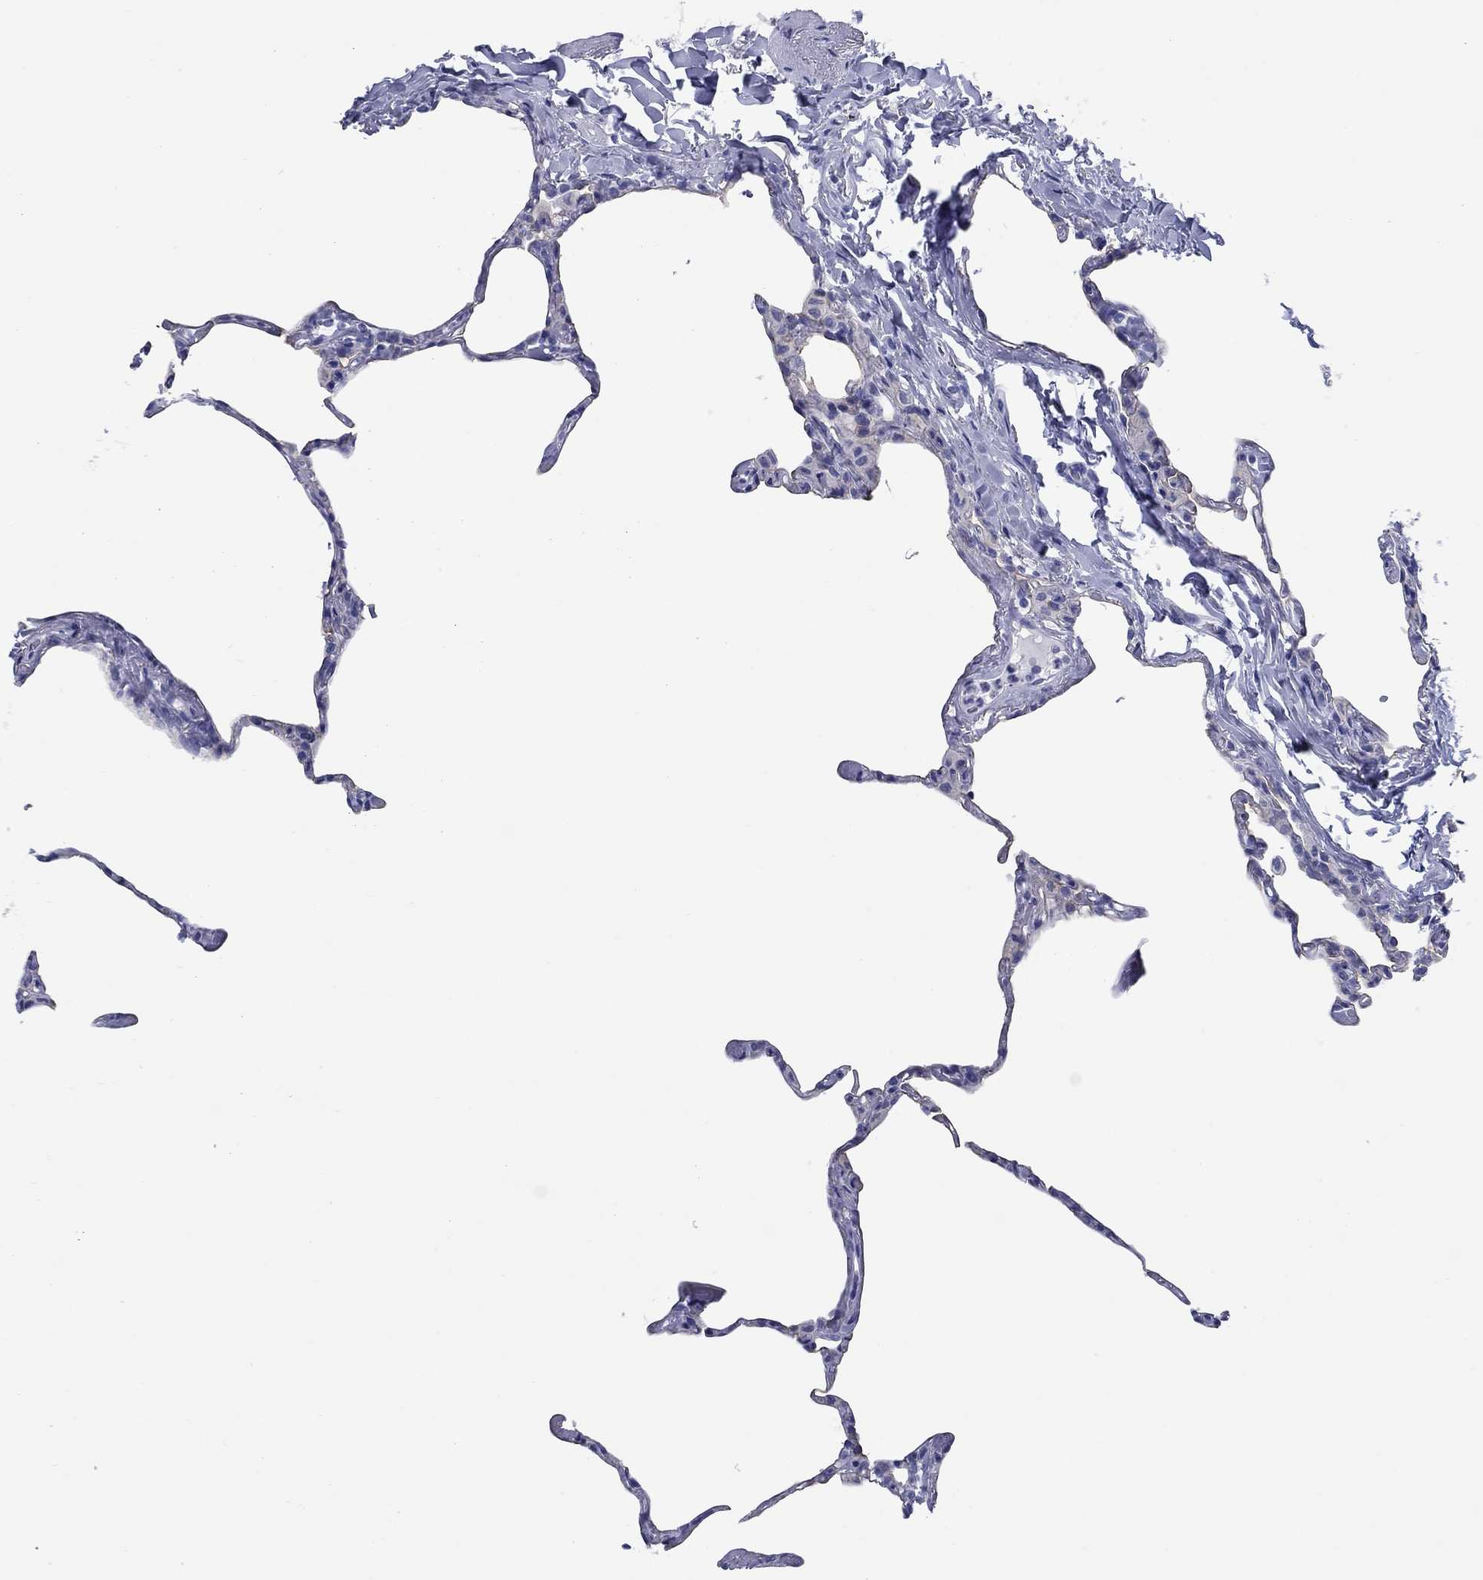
{"staining": {"intensity": "negative", "quantity": "none", "location": "none"}, "tissue": "lung", "cell_type": "Alveolar cells", "image_type": "normal", "snomed": [{"axis": "morphology", "description": "Normal tissue, NOS"}, {"axis": "topography", "description": "Lung"}], "caption": "Alveolar cells are negative for protein expression in unremarkable human lung. Brightfield microscopy of IHC stained with DAB (3,3'-diaminobenzidine) (brown) and hematoxylin (blue), captured at high magnification.", "gene": "CCNA1", "patient": {"sex": "male", "age": 65}}